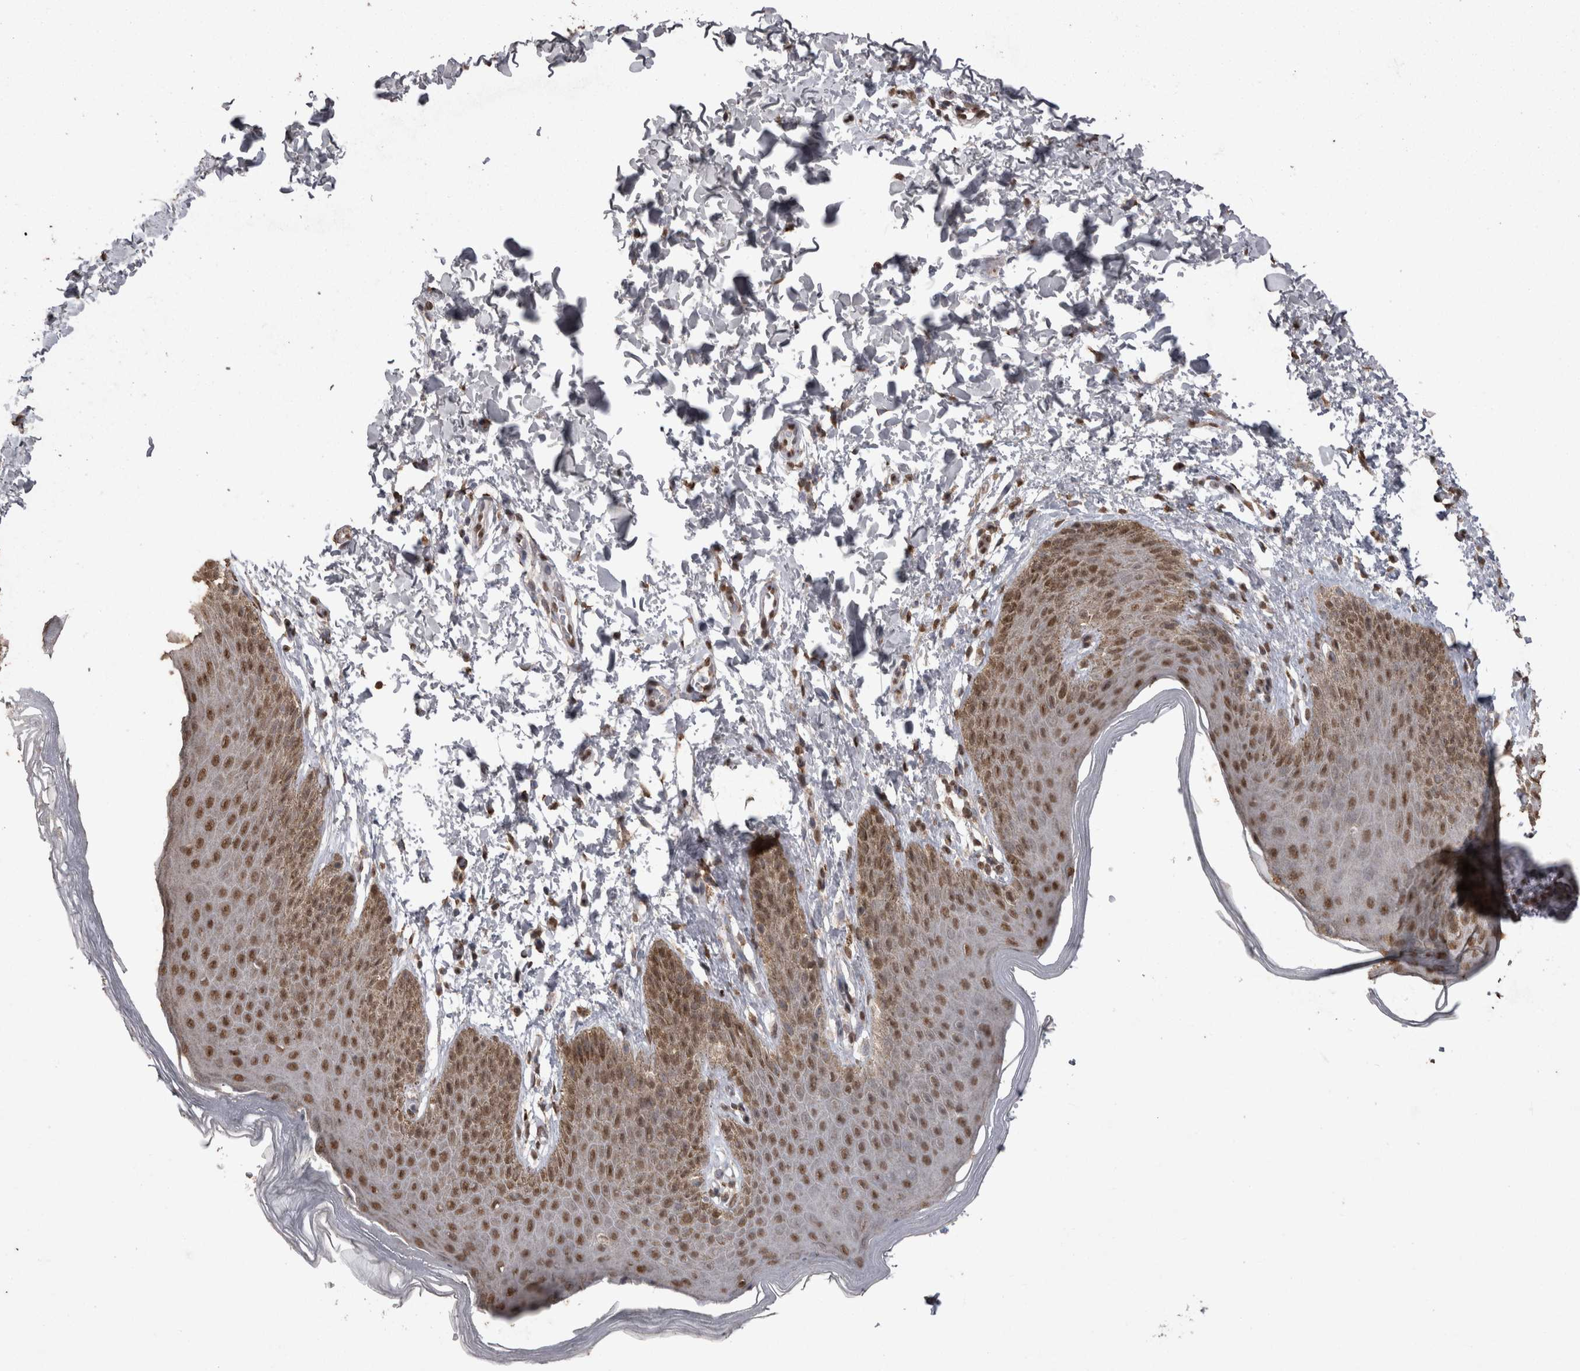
{"staining": {"intensity": "moderate", "quantity": ">75%", "location": "nuclear"}, "tissue": "skin", "cell_type": "Epidermal cells", "image_type": "normal", "snomed": [{"axis": "morphology", "description": "Normal tissue, NOS"}, {"axis": "topography", "description": "Anal"}, {"axis": "topography", "description": "Peripheral nerve tissue"}], "caption": "High-power microscopy captured an immunohistochemistry image of unremarkable skin, revealing moderate nuclear positivity in approximately >75% of epidermal cells. Using DAB (brown) and hematoxylin (blue) stains, captured at high magnification using brightfield microscopy.", "gene": "SMAD7", "patient": {"sex": "male", "age": 44}}